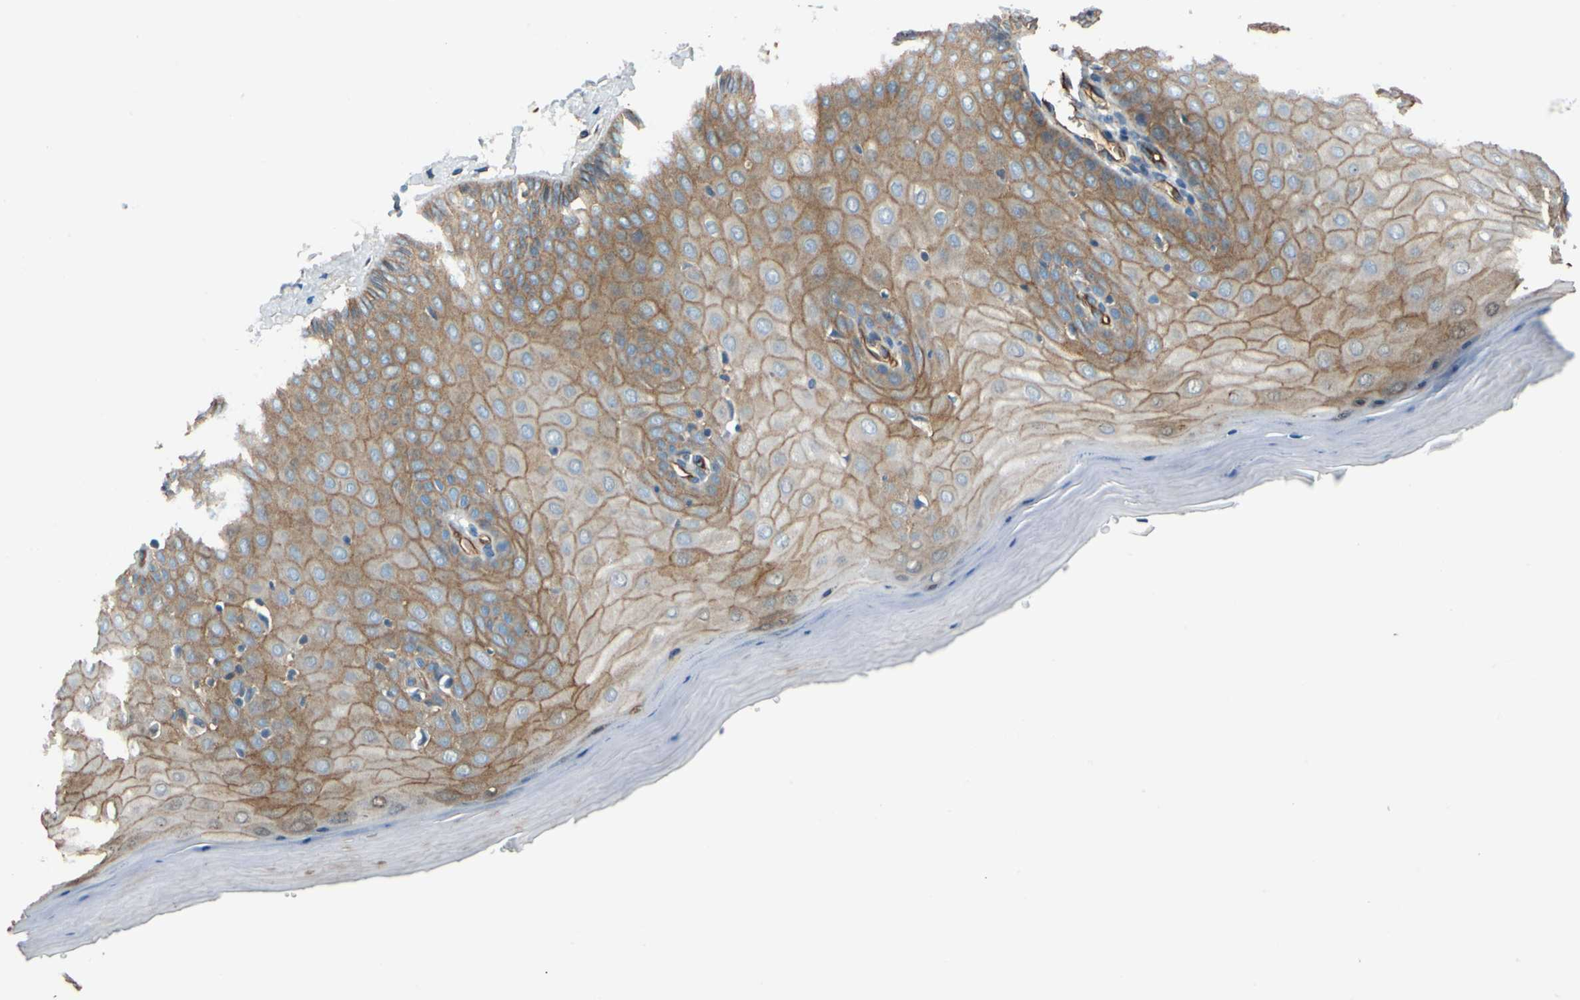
{"staining": {"intensity": "moderate", "quantity": ">75%", "location": "cytoplasmic/membranous"}, "tissue": "cervix", "cell_type": "Squamous epithelial cells", "image_type": "normal", "snomed": [{"axis": "morphology", "description": "Normal tissue, NOS"}, {"axis": "topography", "description": "Cervix"}], "caption": "Benign cervix was stained to show a protein in brown. There is medium levels of moderate cytoplasmic/membranous staining in about >75% of squamous epithelial cells.", "gene": "SPTAN1", "patient": {"sex": "female", "age": 55}}